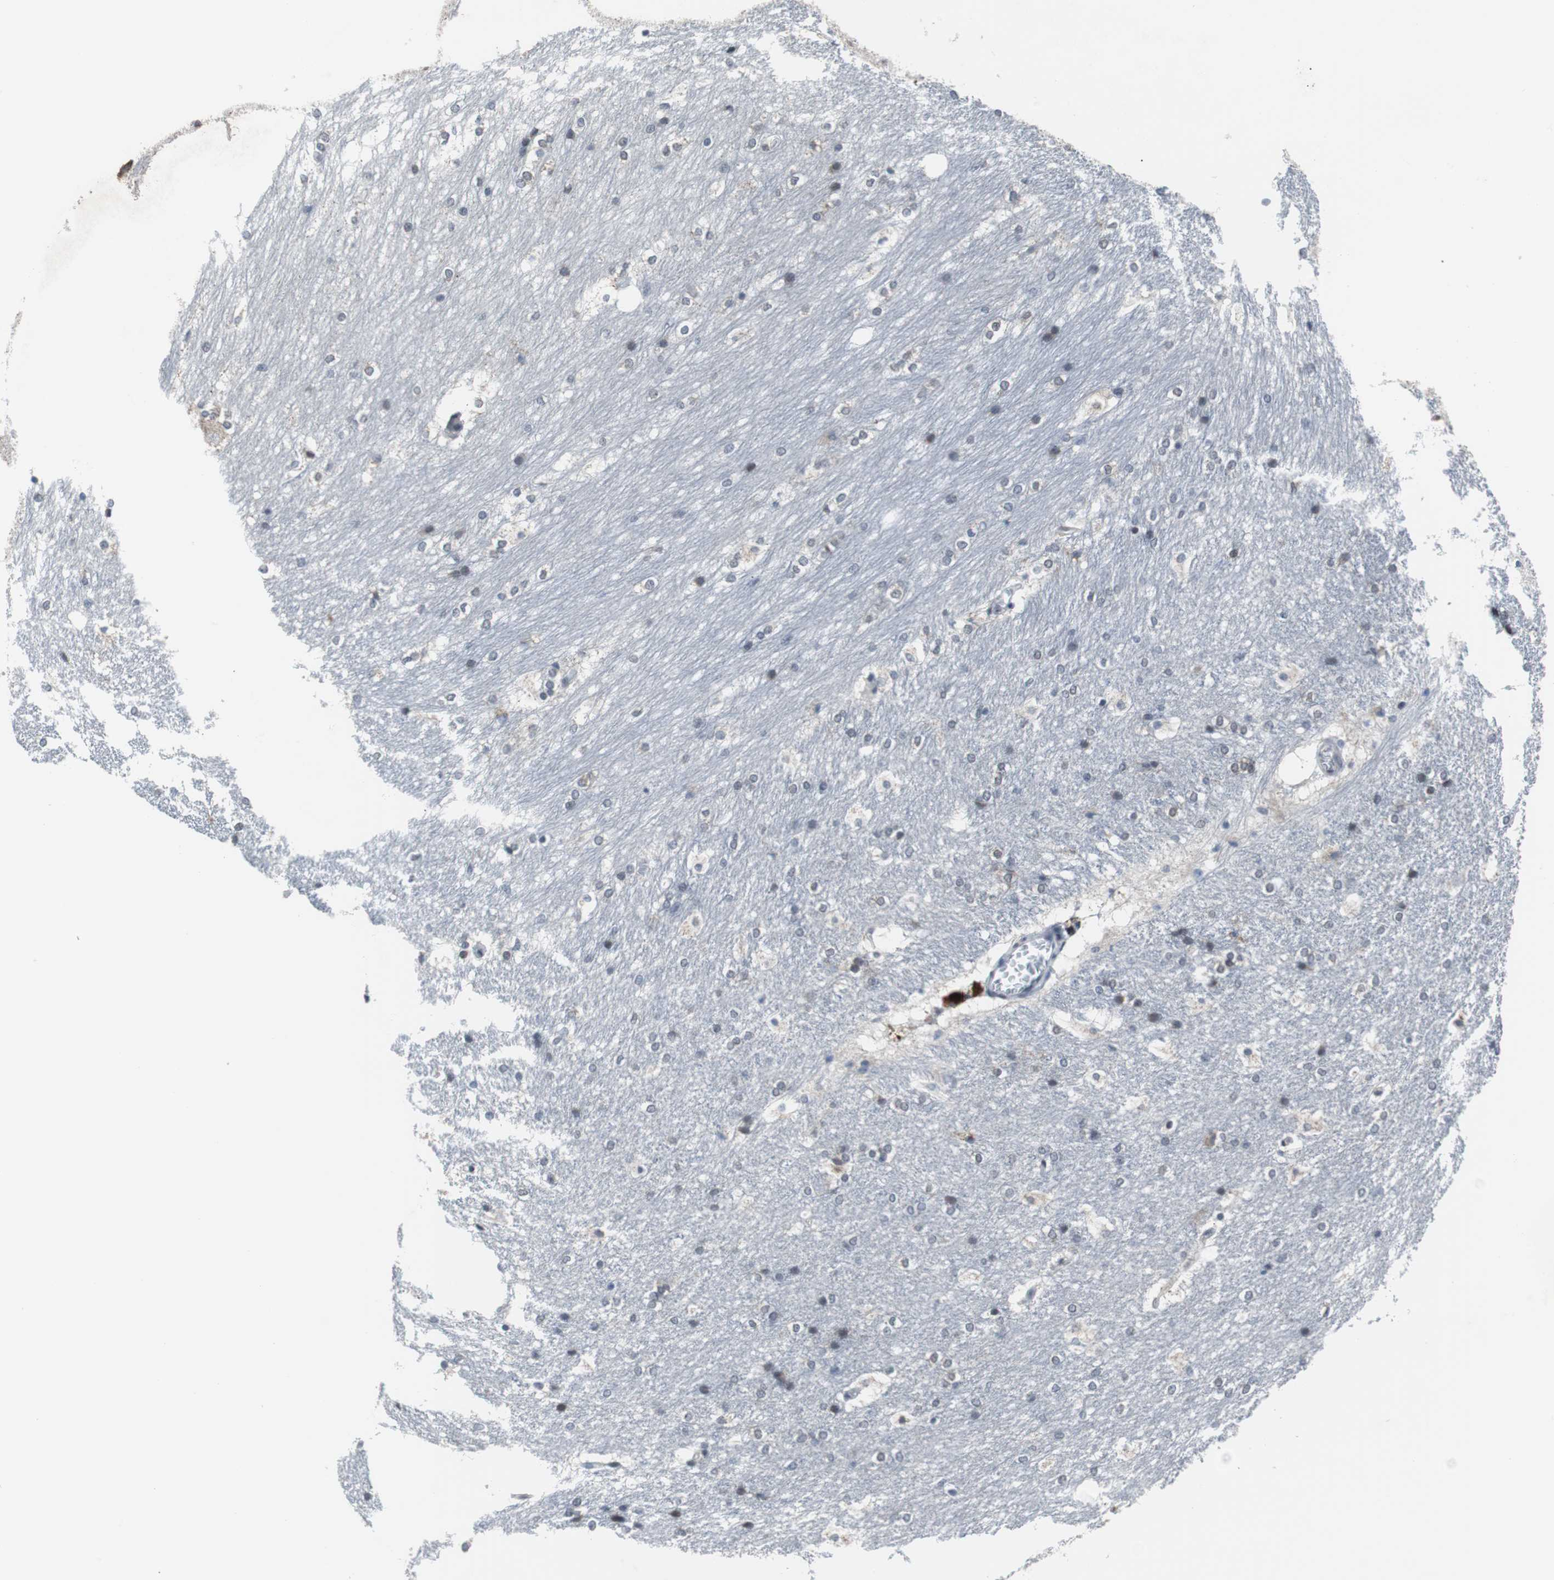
{"staining": {"intensity": "weak", "quantity": "<25%", "location": "cytoplasmic/membranous"}, "tissue": "hippocampus", "cell_type": "Glial cells", "image_type": "normal", "snomed": [{"axis": "morphology", "description": "Normal tissue, NOS"}, {"axis": "topography", "description": "Hippocampus"}], "caption": "DAB immunohistochemical staining of unremarkable human hippocampus shows no significant staining in glial cells. The staining was performed using DAB (3,3'-diaminobenzidine) to visualize the protein expression in brown, while the nuclei were stained in blue with hematoxylin (Magnification: 20x).", "gene": "TP63", "patient": {"sex": "female", "age": 19}}